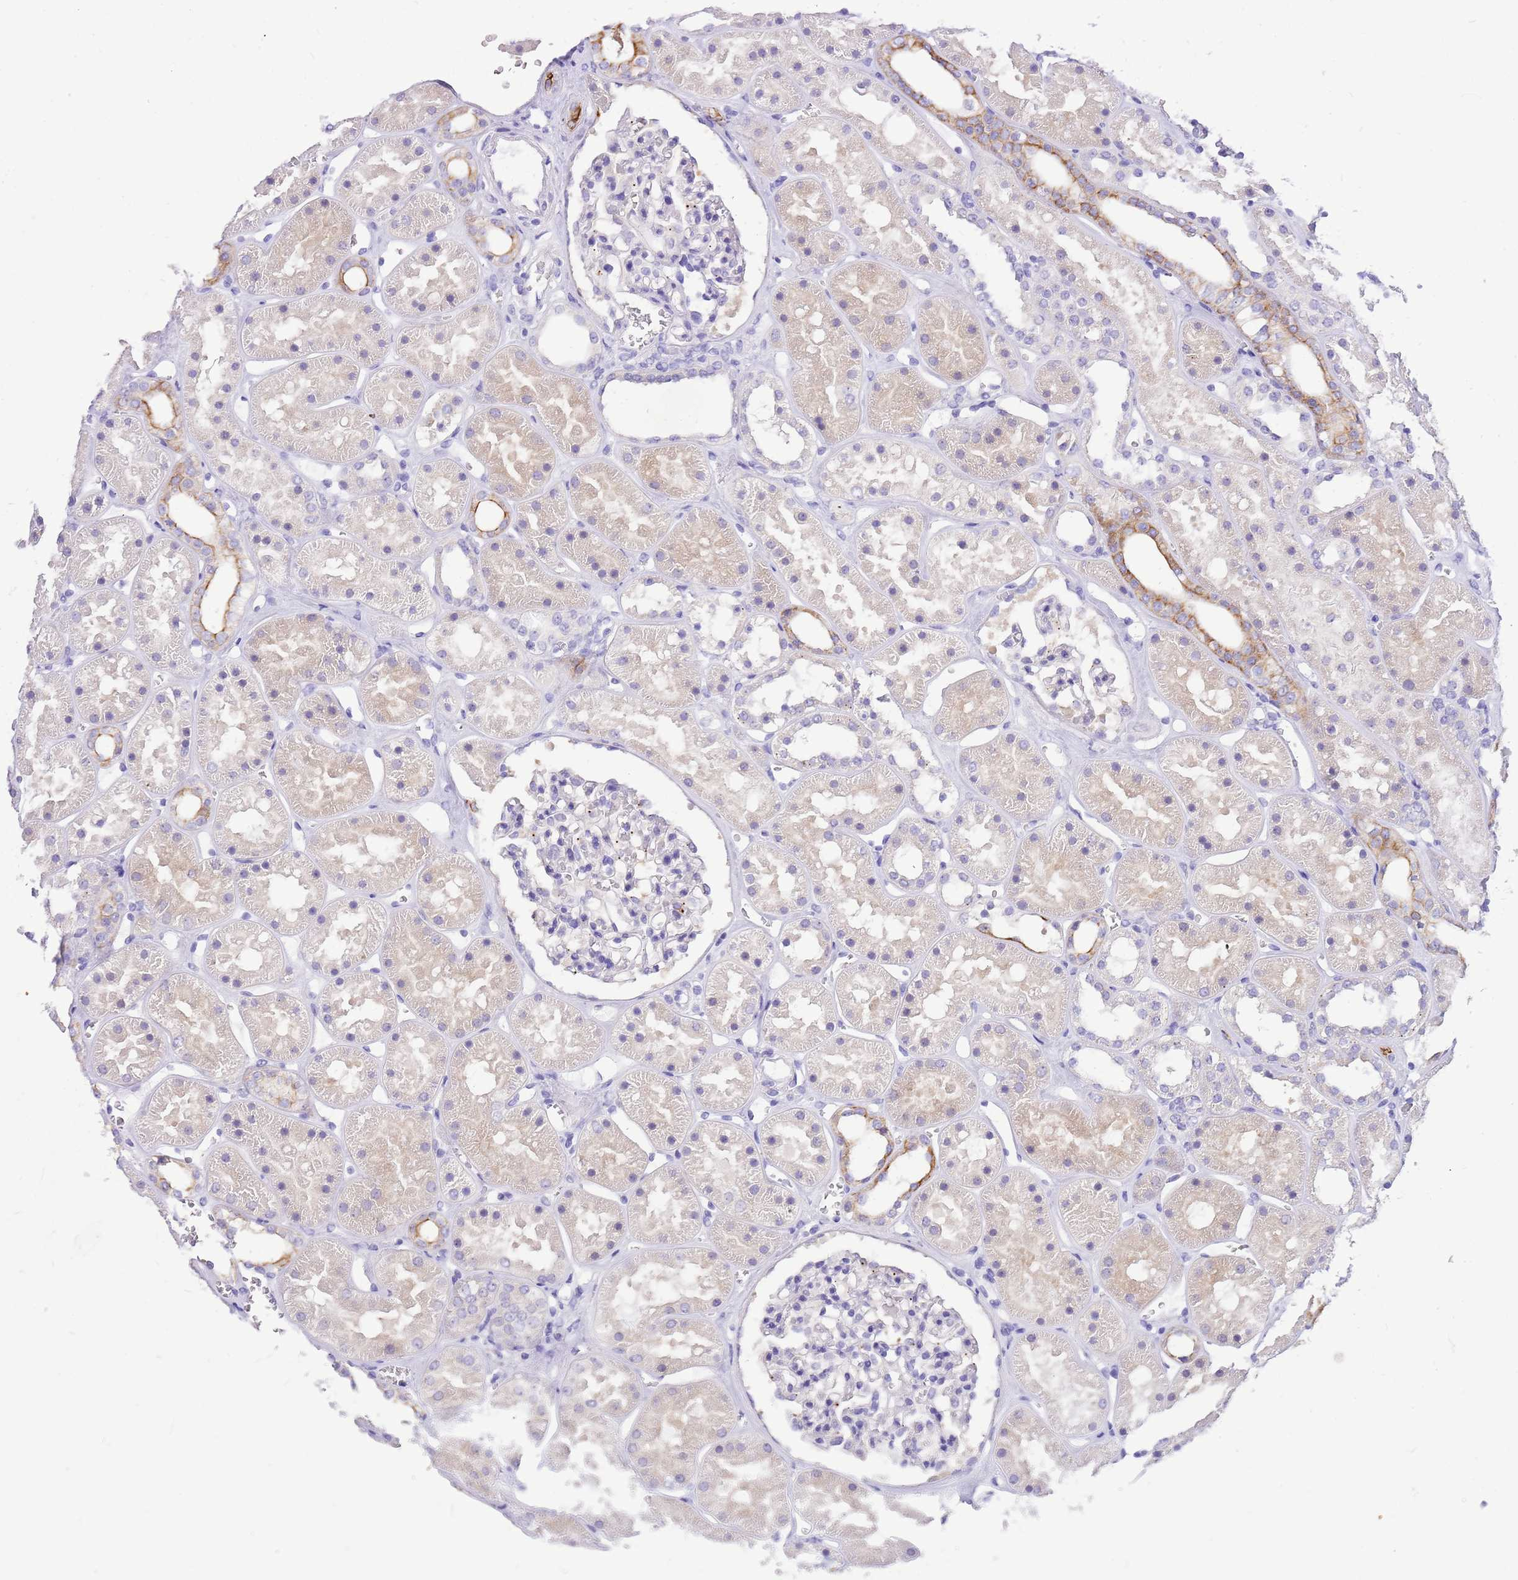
{"staining": {"intensity": "negative", "quantity": "none", "location": "none"}, "tissue": "kidney", "cell_type": "Cells in glomeruli", "image_type": "normal", "snomed": [{"axis": "morphology", "description": "Normal tissue, NOS"}, {"axis": "topography", "description": "Kidney"}], "caption": "High power microscopy histopathology image of an IHC histopathology image of benign kidney, revealing no significant expression in cells in glomeruli. The staining was performed using DAB to visualize the protein expression in brown, while the nuclei were stained in blue with hematoxylin (Magnification: 20x).", "gene": "R3HDM4", "patient": {"sex": "female", "age": 41}}